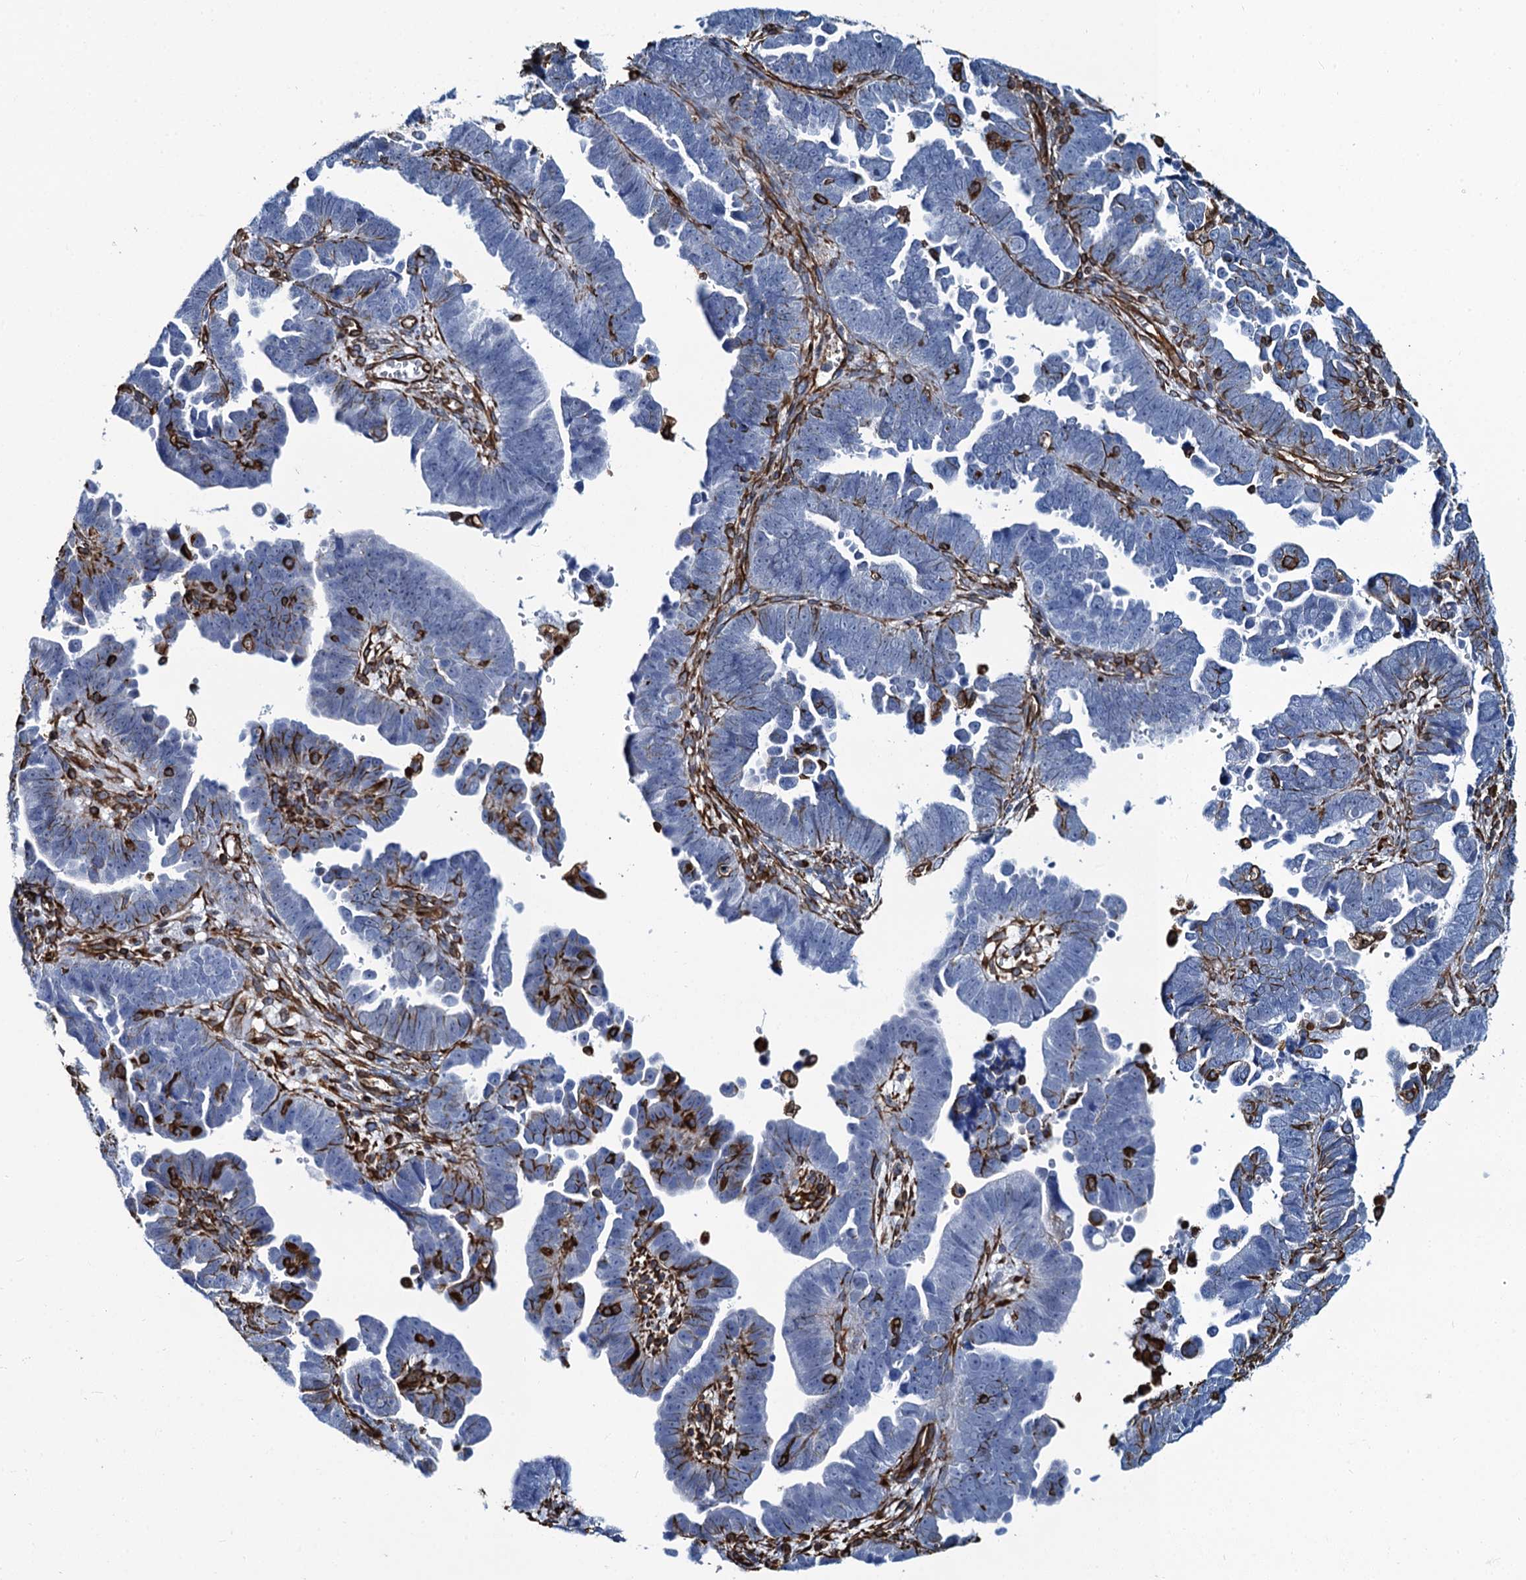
{"staining": {"intensity": "moderate", "quantity": "<25%", "location": "cytoplasmic/membranous"}, "tissue": "endometrial cancer", "cell_type": "Tumor cells", "image_type": "cancer", "snomed": [{"axis": "morphology", "description": "Adenocarcinoma, NOS"}, {"axis": "topography", "description": "Endometrium"}], "caption": "Immunohistochemical staining of human endometrial cancer (adenocarcinoma) demonstrates low levels of moderate cytoplasmic/membranous protein positivity in about <25% of tumor cells. Nuclei are stained in blue.", "gene": "PGM2", "patient": {"sex": "female", "age": 75}}